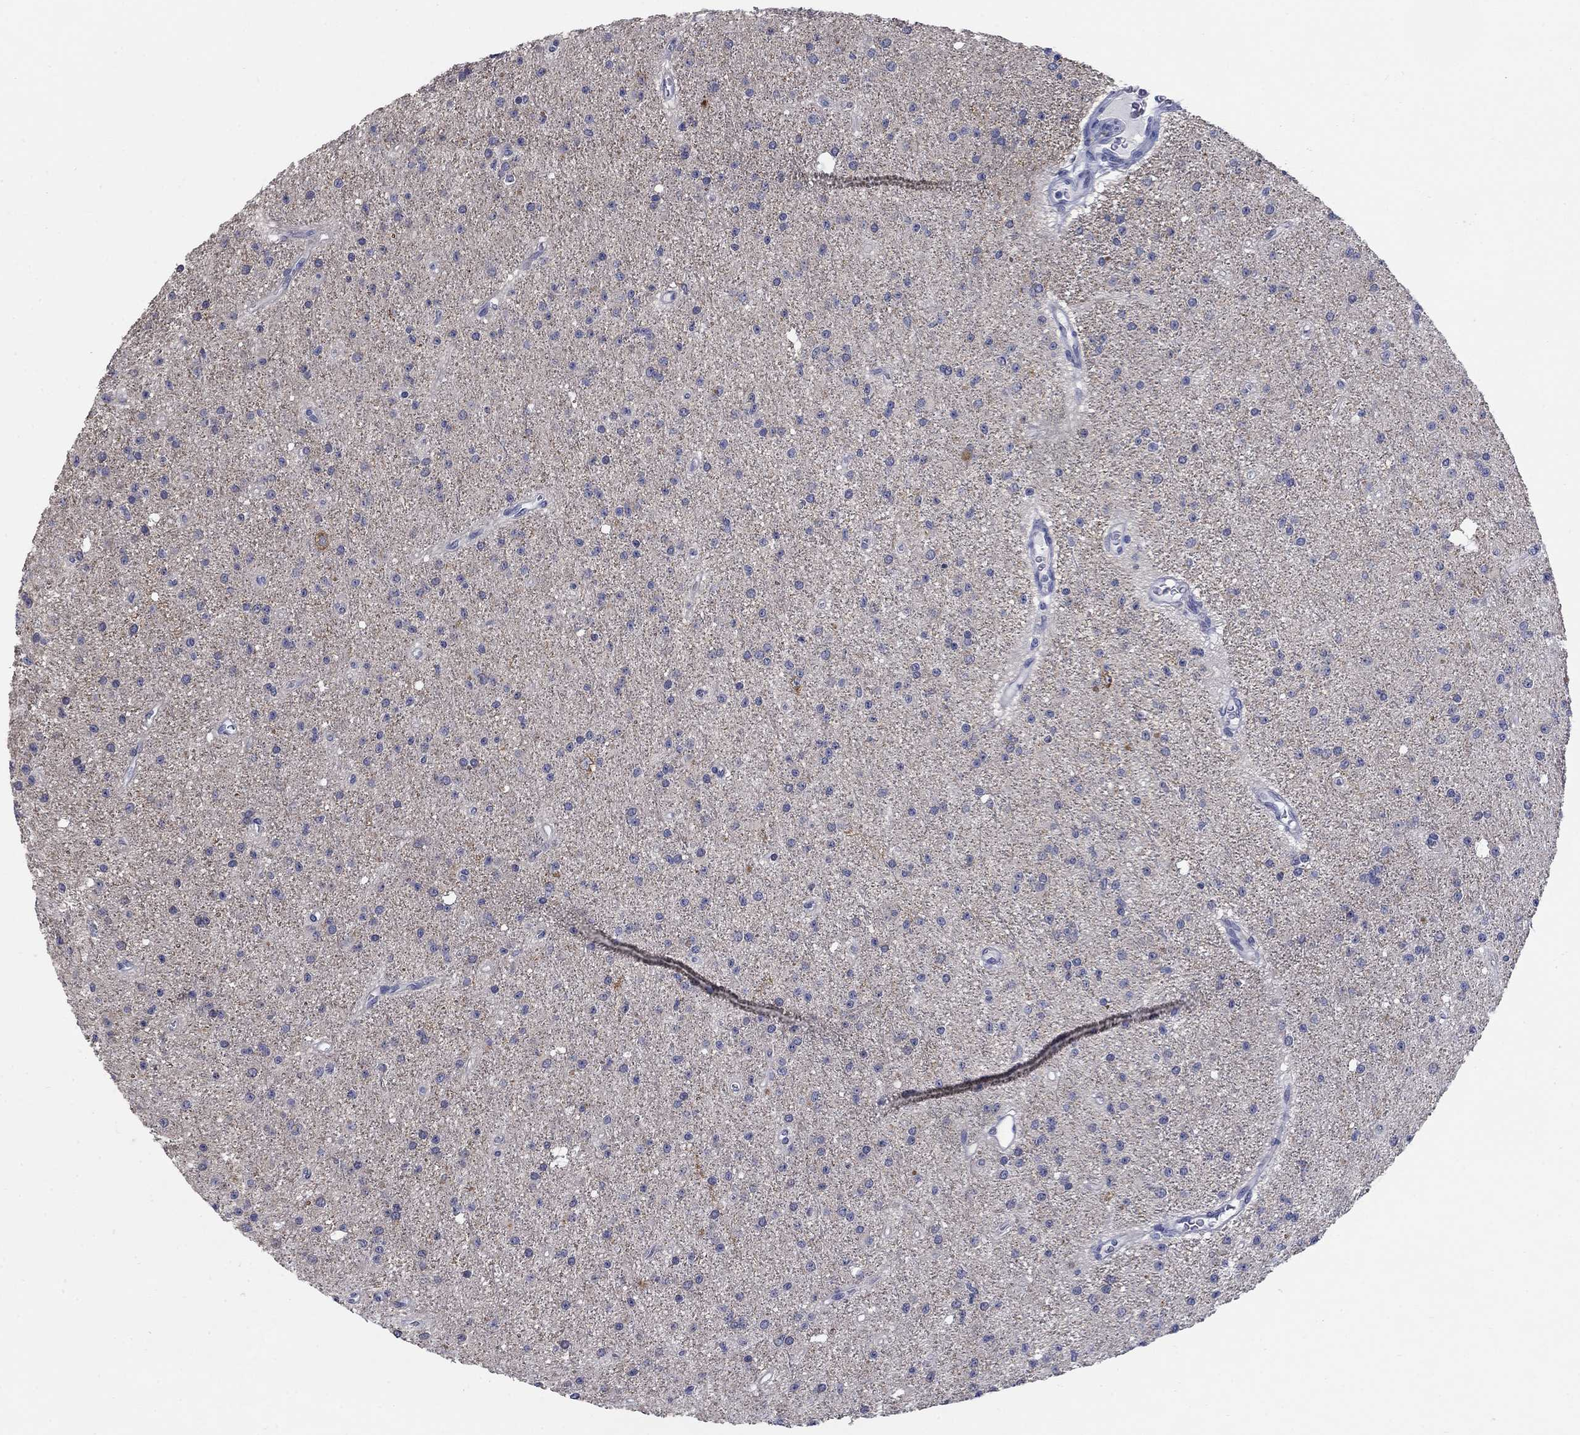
{"staining": {"intensity": "negative", "quantity": "none", "location": "none"}, "tissue": "glioma", "cell_type": "Tumor cells", "image_type": "cancer", "snomed": [{"axis": "morphology", "description": "Glioma, malignant, Low grade"}, {"axis": "topography", "description": "Brain"}], "caption": "Immunohistochemistry histopathology image of malignant low-grade glioma stained for a protein (brown), which exhibits no expression in tumor cells. (Brightfield microscopy of DAB immunohistochemistry (IHC) at high magnification).", "gene": "ATP6V1G2", "patient": {"sex": "male", "age": 27}}